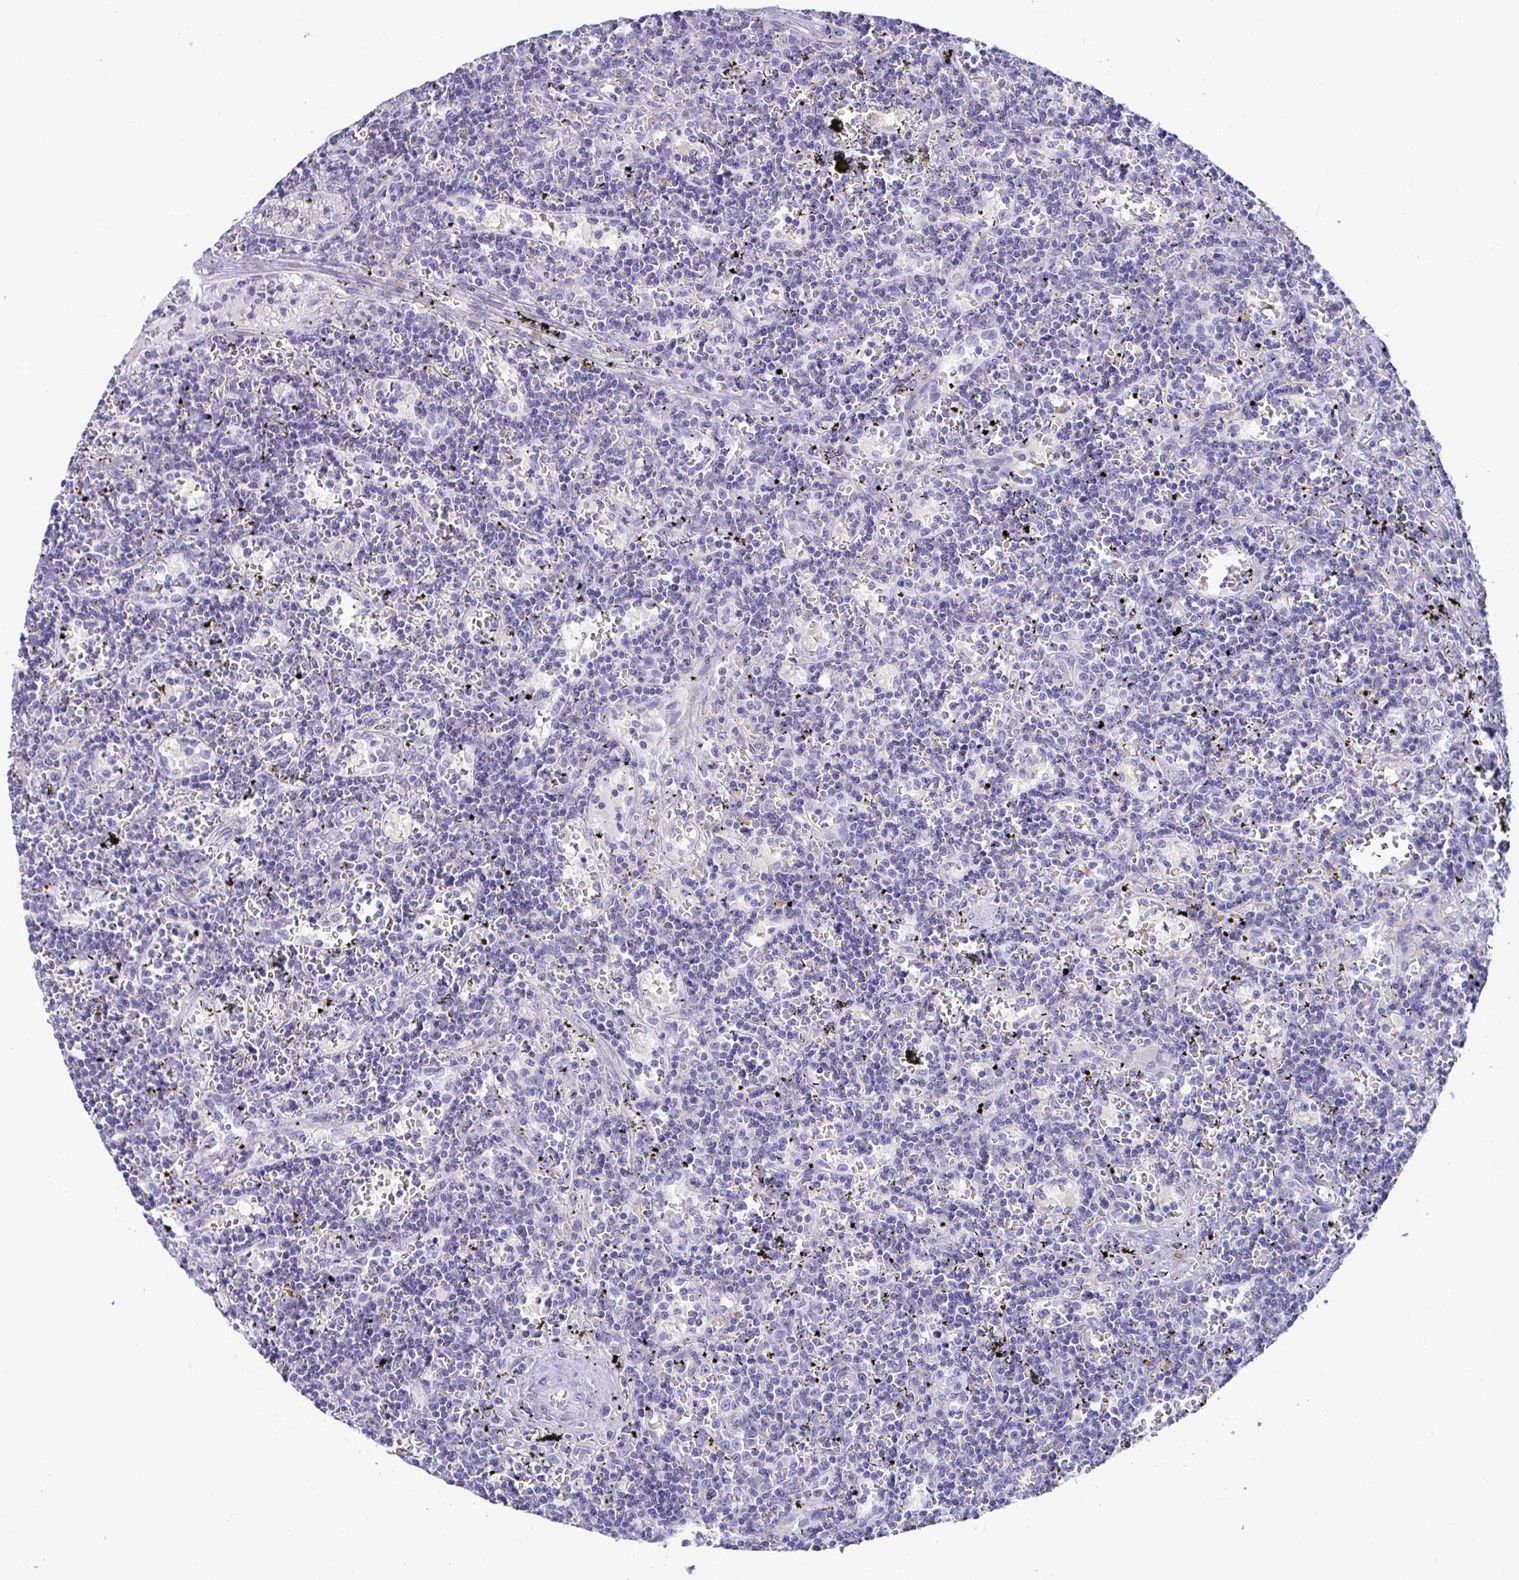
{"staining": {"intensity": "negative", "quantity": "none", "location": "none"}, "tissue": "lymphoma", "cell_type": "Tumor cells", "image_type": "cancer", "snomed": [{"axis": "morphology", "description": "Malignant lymphoma, non-Hodgkin's type, Low grade"}, {"axis": "topography", "description": "Spleen"}], "caption": "The histopathology image displays no staining of tumor cells in malignant lymphoma, non-Hodgkin's type (low-grade). (DAB IHC with hematoxylin counter stain).", "gene": "TFPI2", "patient": {"sex": "male", "age": 60}}